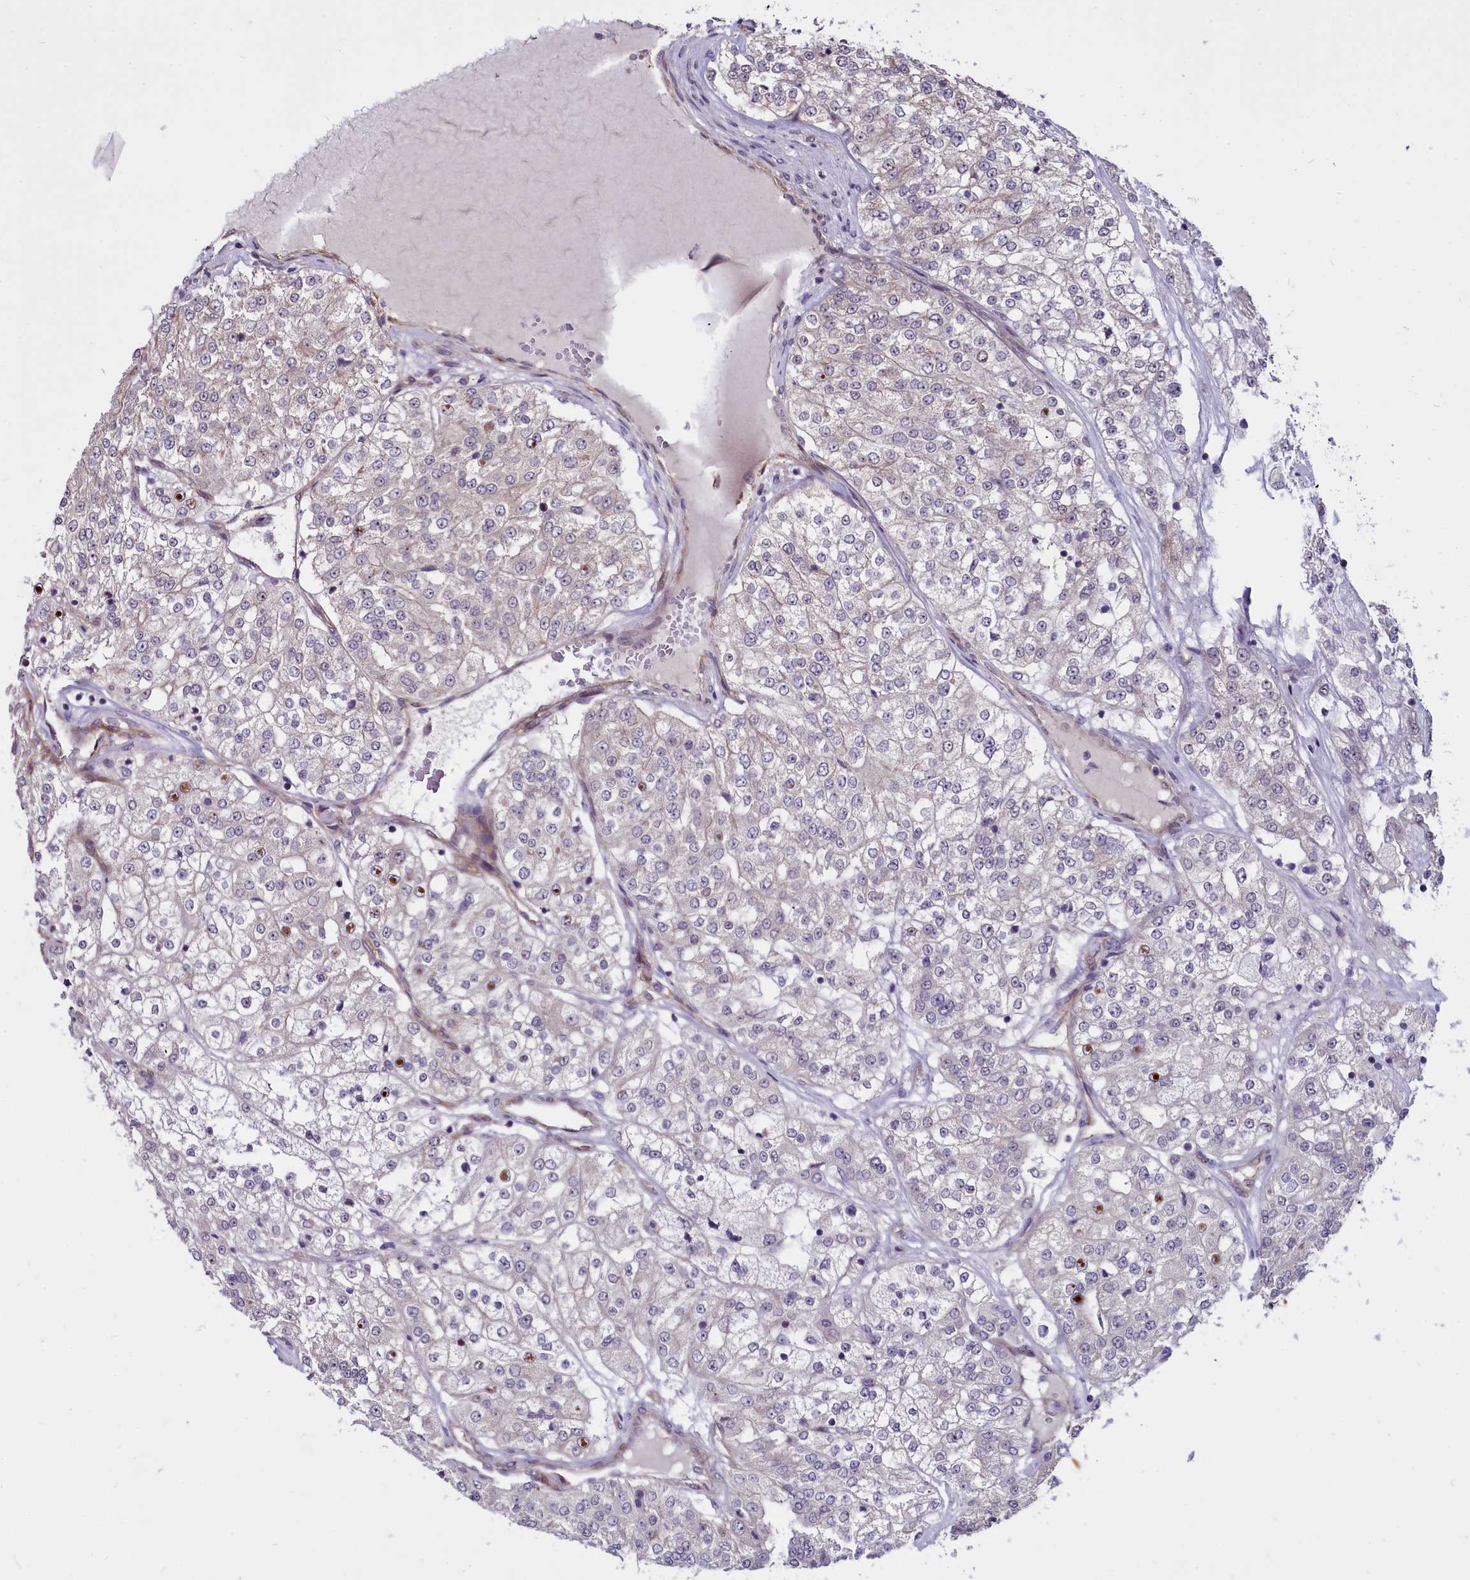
{"staining": {"intensity": "moderate", "quantity": "<25%", "location": "nuclear"}, "tissue": "renal cancer", "cell_type": "Tumor cells", "image_type": "cancer", "snomed": [{"axis": "morphology", "description": "Adenocarcinoma, NOS"}, {"axis": "topography", "description": "Kidney"}], "caption": "A brown stain highlights moderate nuclear positivity of a protein in human renal cancer tumor cells. (Stains: DAB (3,3'-diaminobenzidine) in brown, nuclei in blue, Microscopy: brightfield microscopy at high magnification).", "gene": "BCAR1", "patient": {"sex": "female", "age": 63}}